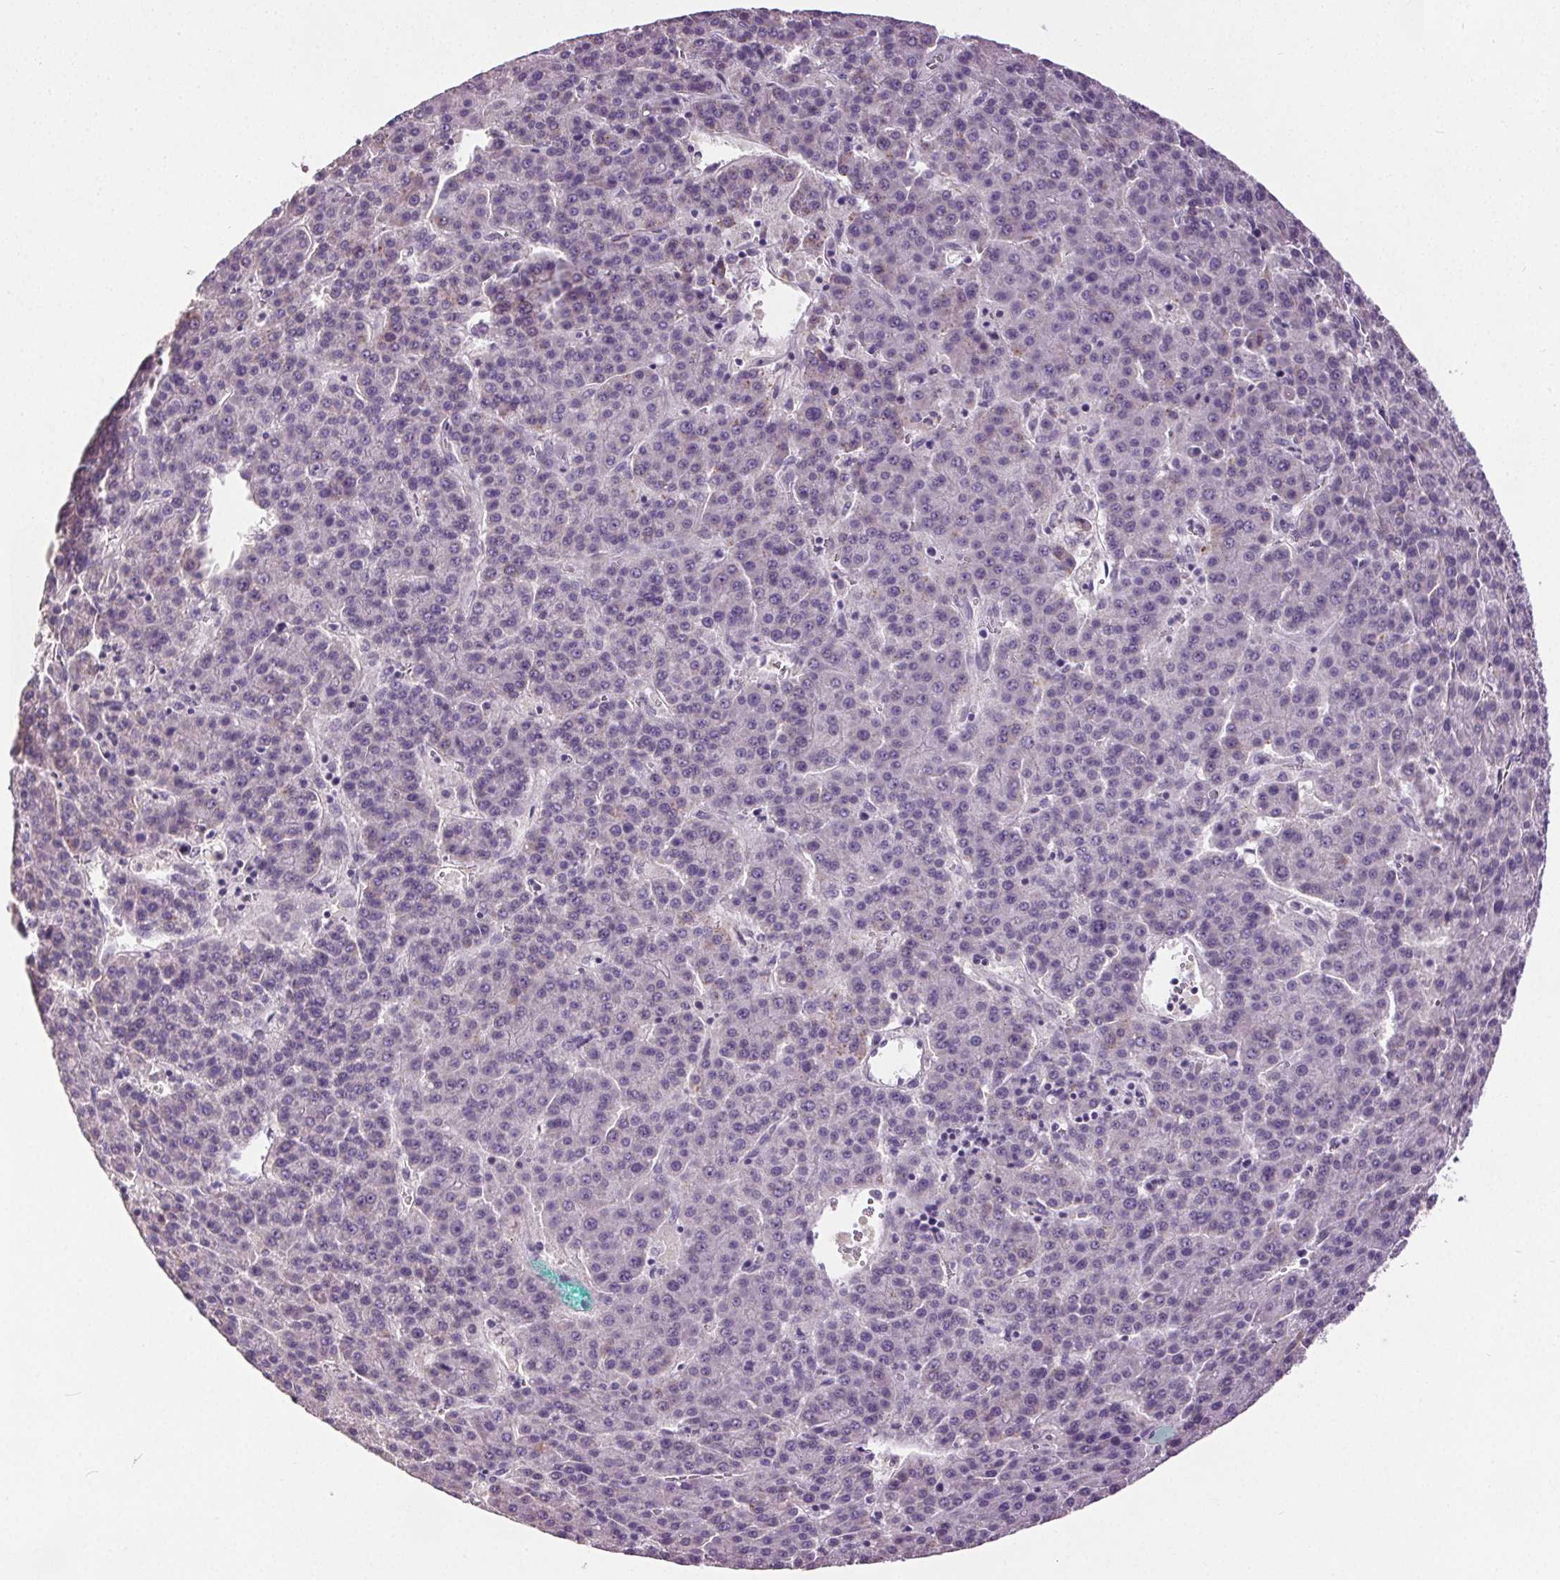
{"staining": {"intensity": "negative", "quantity": "none", "location": "none"}, "tissue": "liver cancer", "cell_type": "Tumor cells", "image_type": "cancer", "snomed": [{"axis": "morphology", "description": "Carcinoma, Hepatocellular, NOS"}, {"axis": "topography", "description": "Liver"}], "caption": "This micrograph is of liver cancer stained with immunohistochemistry (IHC) to label a protein in brown with the nuclei are counter-stained blue. There is no staining in tumor cells. (DAB IHC, high magnification).", "gene": "GPIHBP1", "patient": {"sex": "female", "age": 58}}